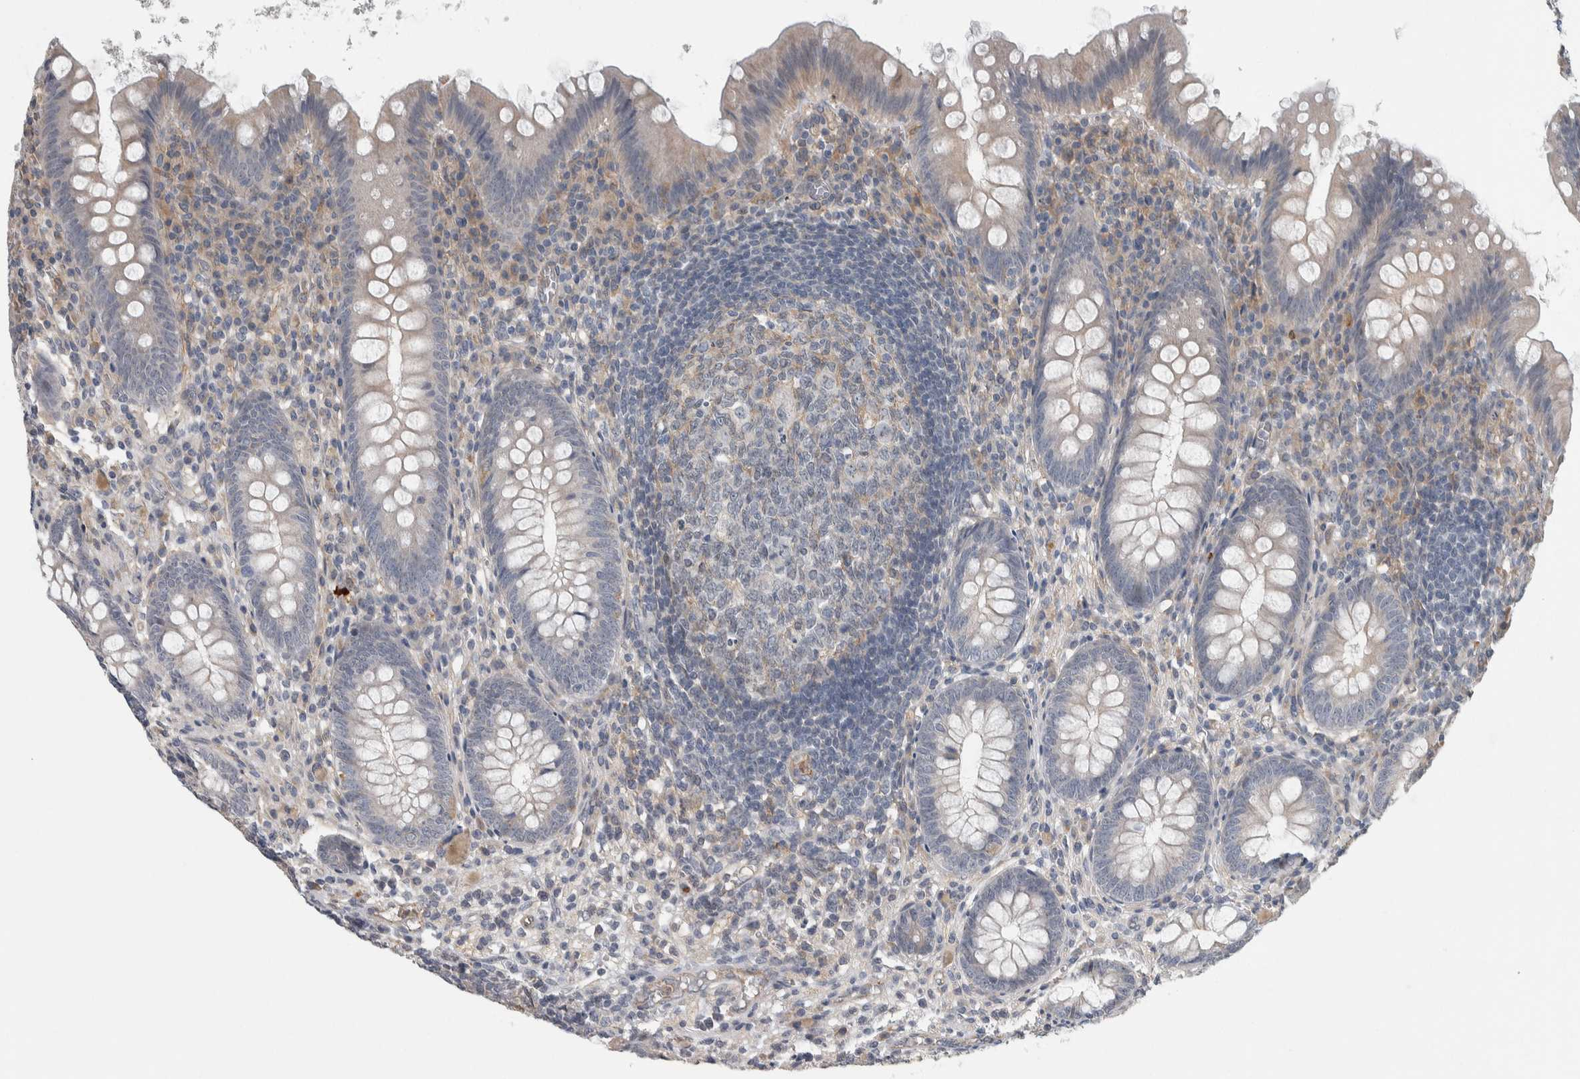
{"staining": {"intensity": "weak", "quantity": "<25%", "location": "cytoplasmic/membranous"}, "tissue": "appendix", "cell_type": "Glandular cells", "image_type": "normal", "snomed": [{"axis": "morphology", "description": "Normal tissue, NOS"}, {"axis": "topography", "description": "Appendix"}], "caption": "DAB (3,3'-diaminobenzidine) immunohistochemical staining of benign human appendix reveals no significant positivity in glandular cells.", "gene": "KCNJ3", "patient": {"sex": "male", "age": 56}}